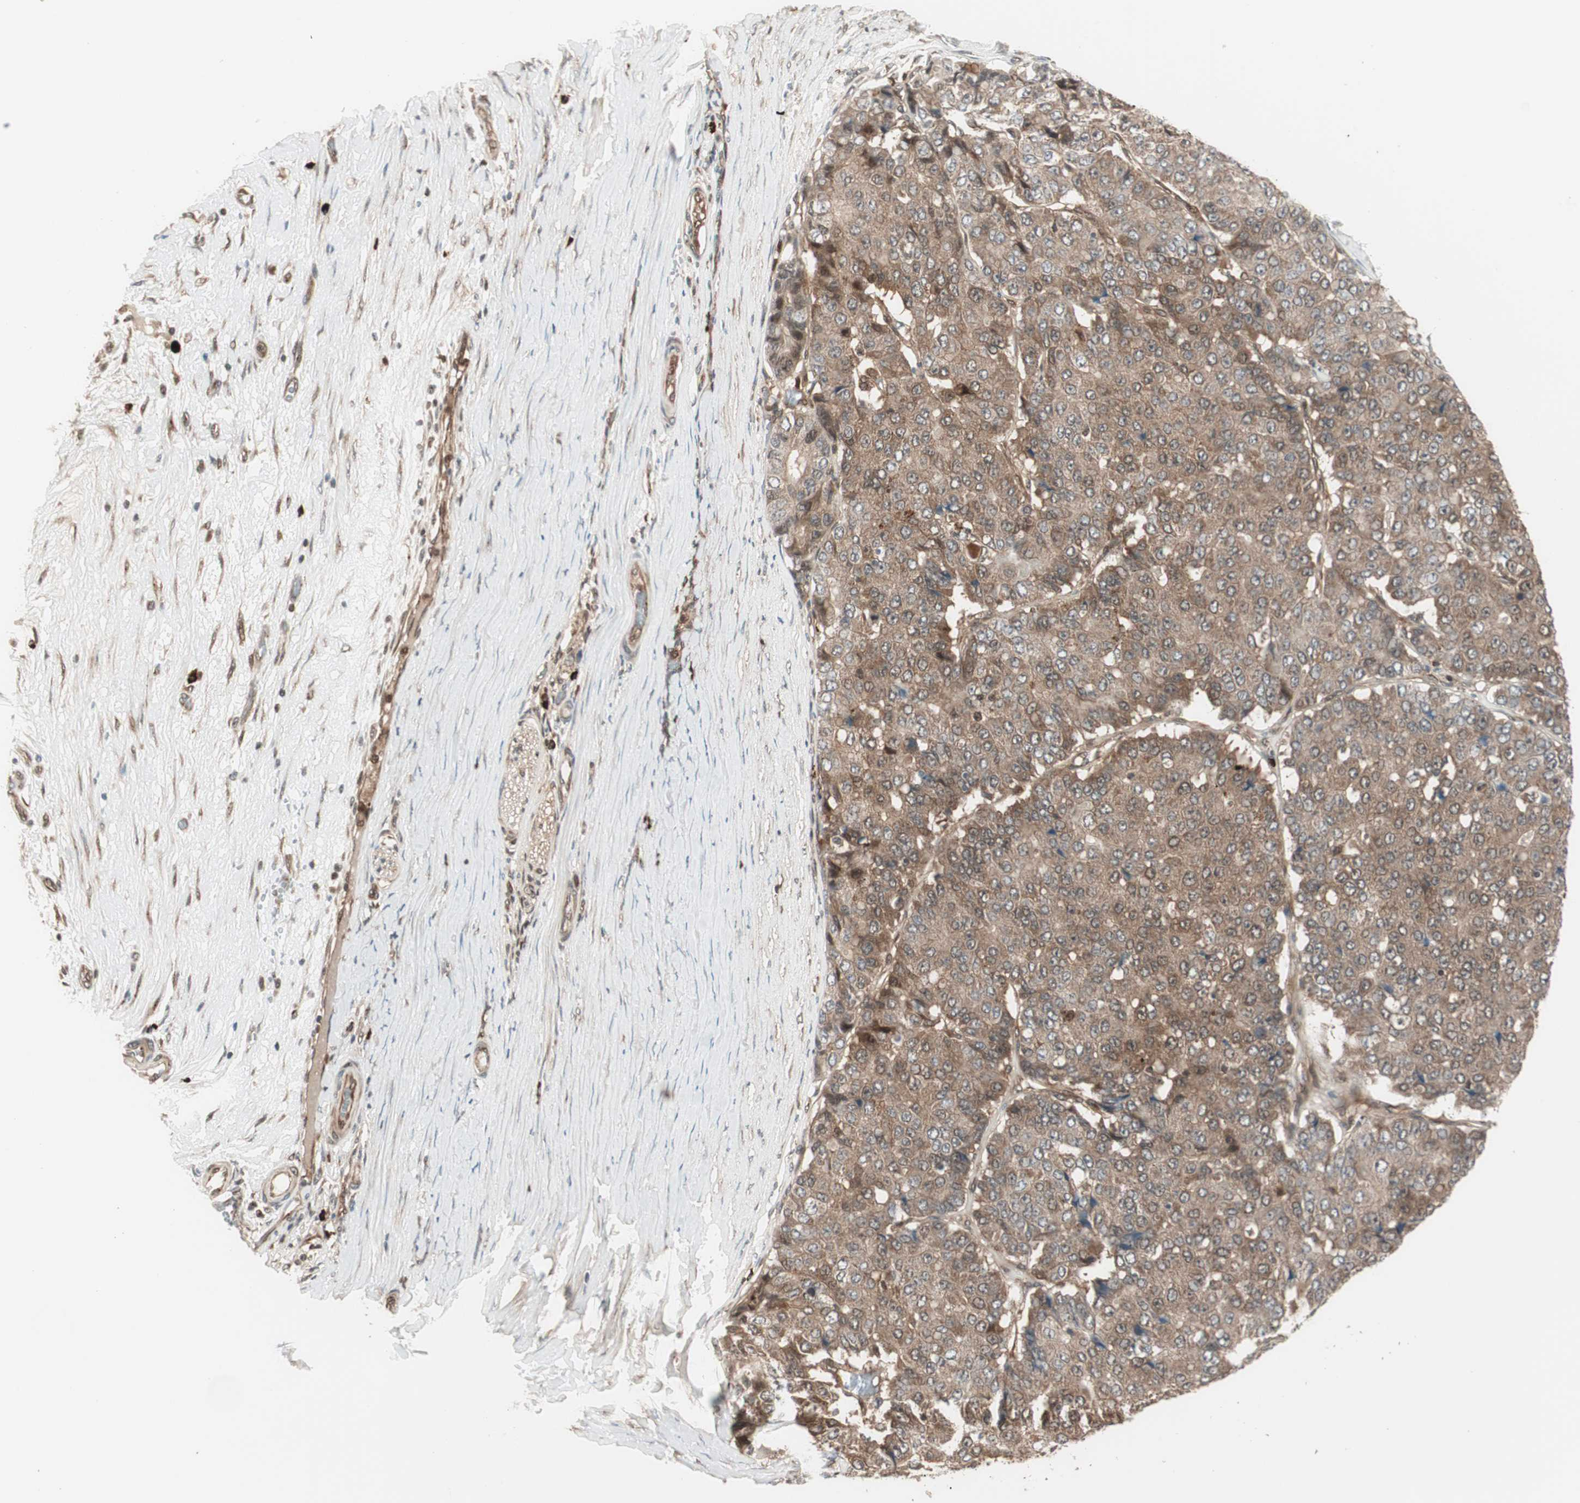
{"staining": {"intensity": "moderate", "quantity": ">75%", "location": "cytoplasmic/membranous"}, "tissue": "pancreatic cancer", "cell_type": "Tumor cells", "image_type": "cancer", "snomed": [{"axis": "morphology", "description": "Adenocarcinoma, NOS"}, {"axis": "topography", "description": "Pancreas"}], "caption": "Immunohistochemistry (IHC) staining of pancreatic adenocarcinoma, which reveals medium levels of moderate cytoplasmic/membranous staining in about >75% of tumor cells indicating moderate cytoplasmic/membranous protein expression. The staining was performed using DAB (3,3'-diaminobenzidine) (brown) for protein detection and nuclei were counterstained in hematoxylin (blue).", "gene": "PRKG2", "patient": {"sex": "male", "age": 50}}